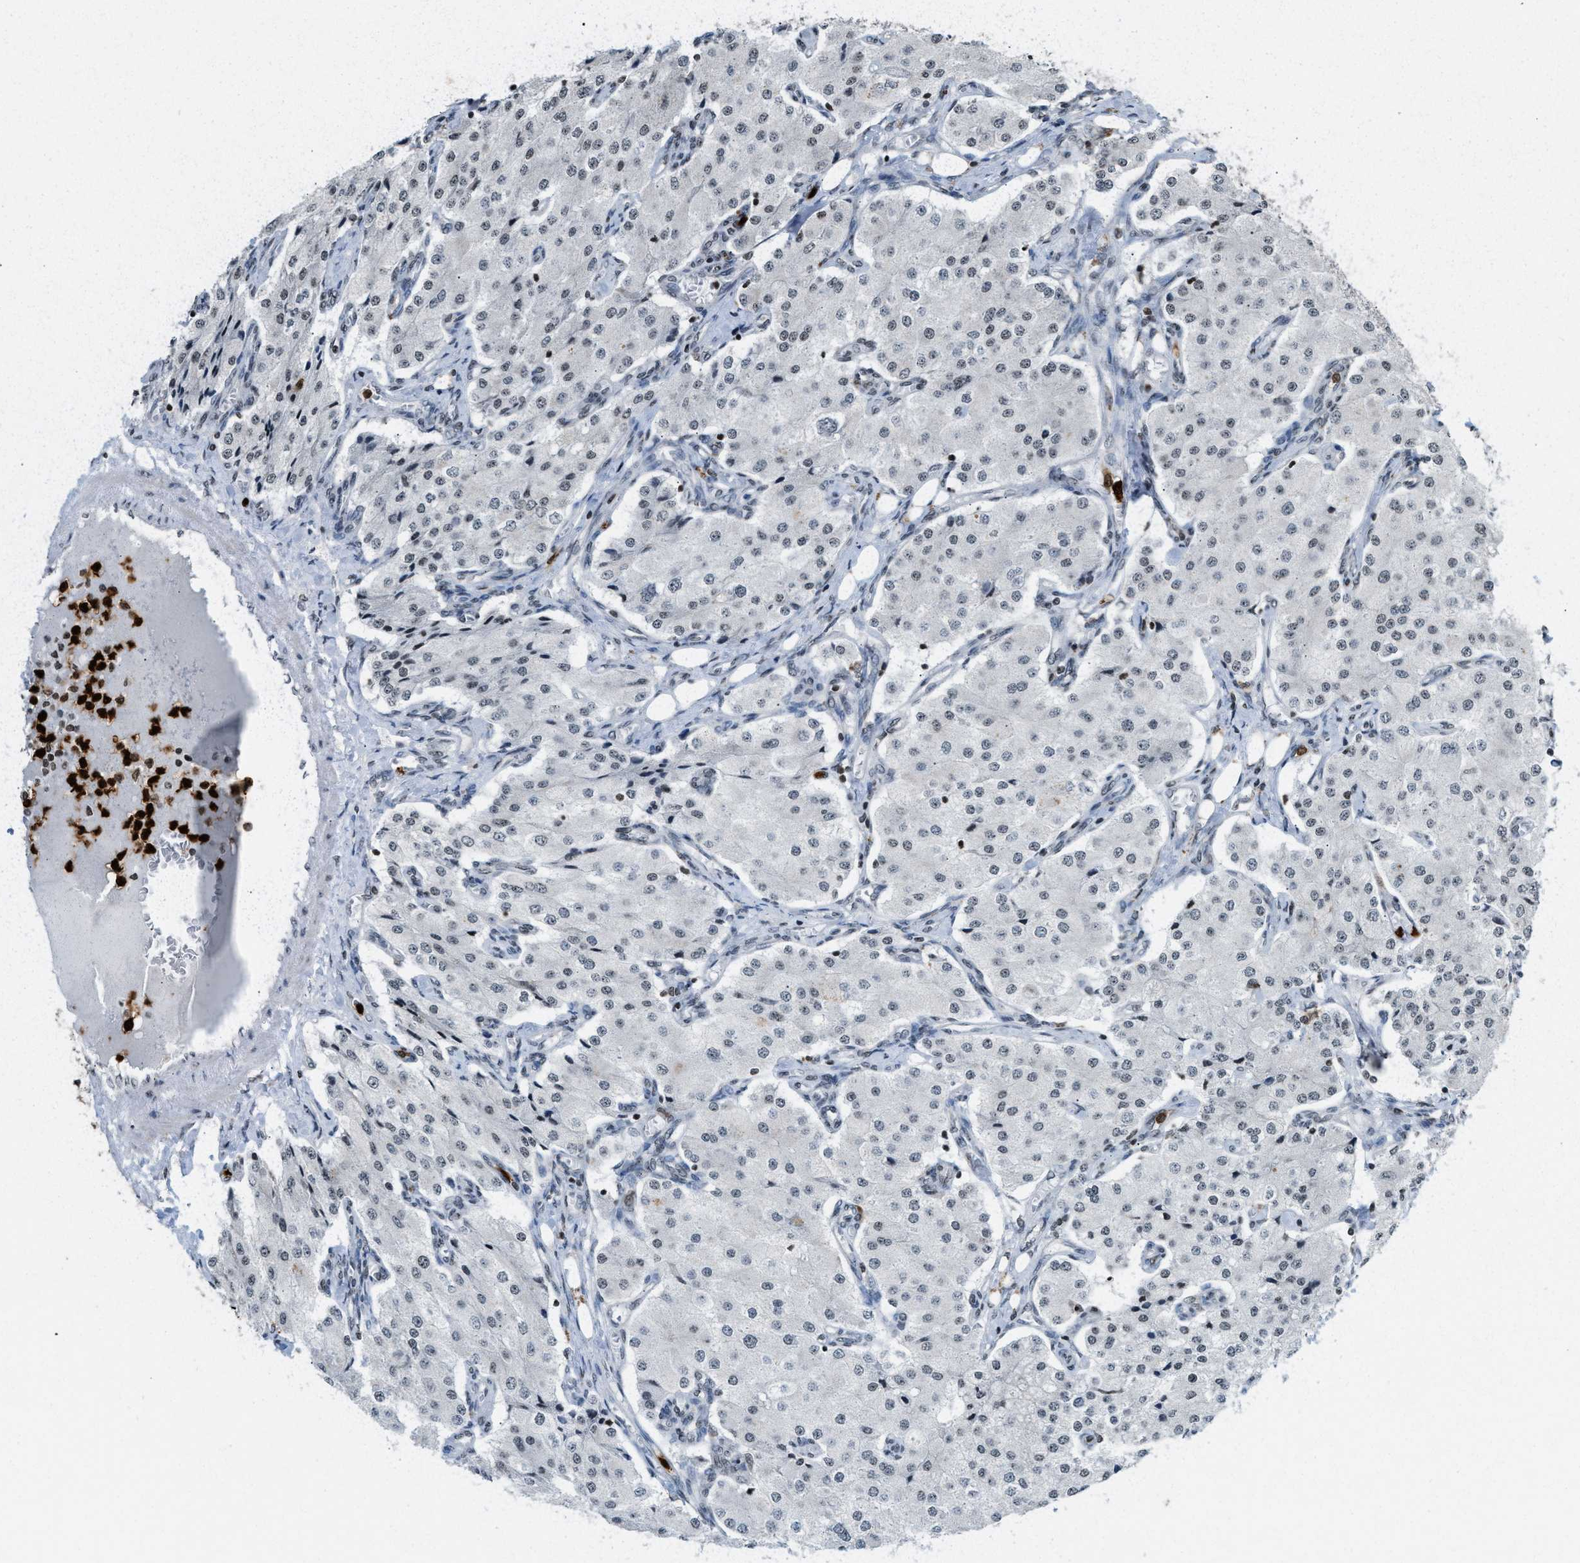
{"staining": {"intensity": "negative", "quantity": "none", "location": "none"}, "tissue": "carcinoid", "cell_type": "Tumor cells", "image_type": "cancer", "snomed": [{"axis": "morphology", "description": "Carcinoid, malignant, NOS"}, {"axis": "topography", "description": "Colon"}], "caption": "An image of human carcinoid is negative for staining in tumor cells.", "gene": "PRUNE2", "patient": {"sex": "female", "age": 52}}